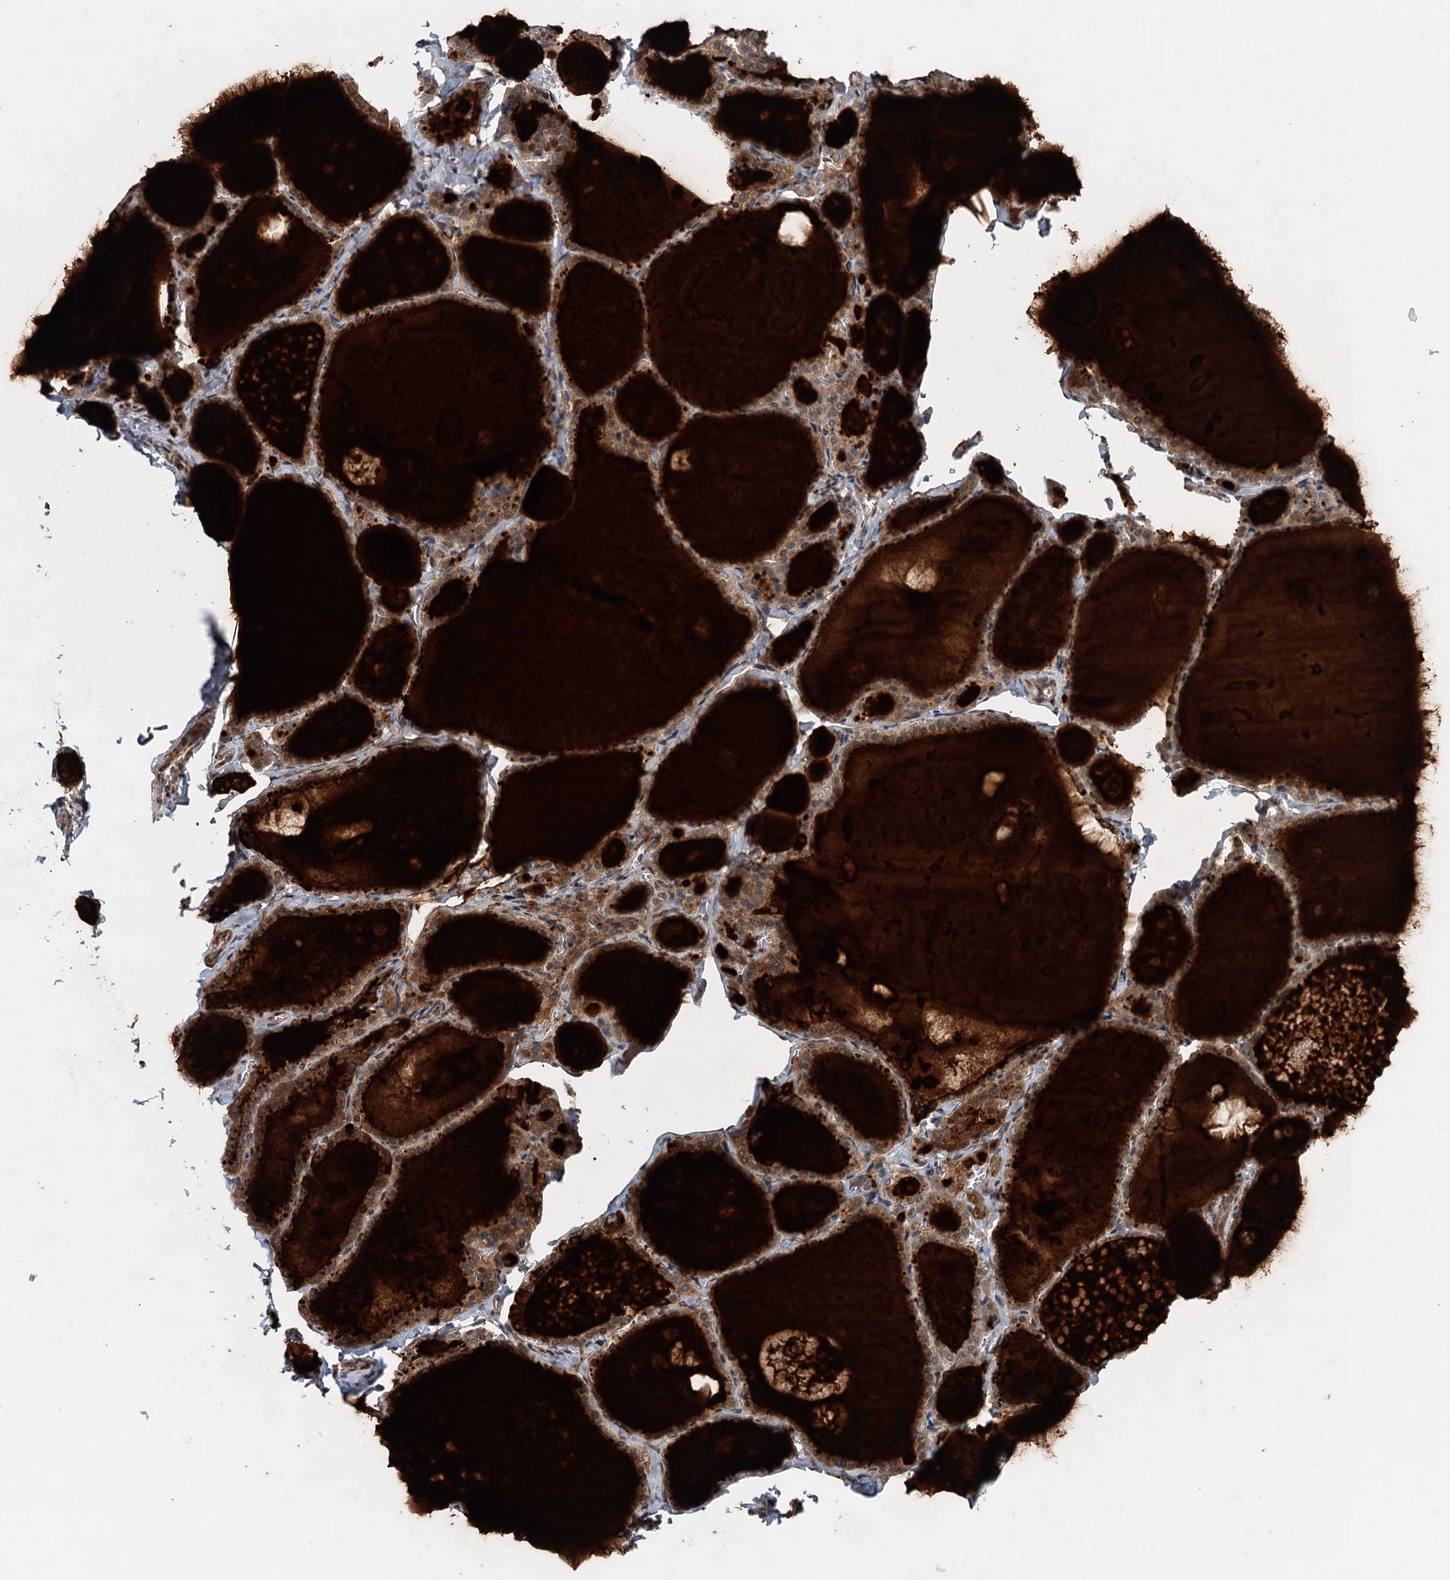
{"staining": {"intensity": "strong", "quantity": "25%-75%", "location": "cytoplasmic/membranous"}, "tissue": "thyroid gland", "cell_type": "Glandular cells", "image_type": "normal", "snomed": [{"axis": "morphology", "description": "Normal tissue, NOS"}, {"axis": "topography", "description": "Thyroid gland"}], "caption": "This image reveals IHC staining of benign thyroid gland, with high strong cytoplasmic/membranous staining in approximately 25%-75% of glandular cells.", "gene": "DYNC2I2", "patient": {"sex": "male", "age": 56}}